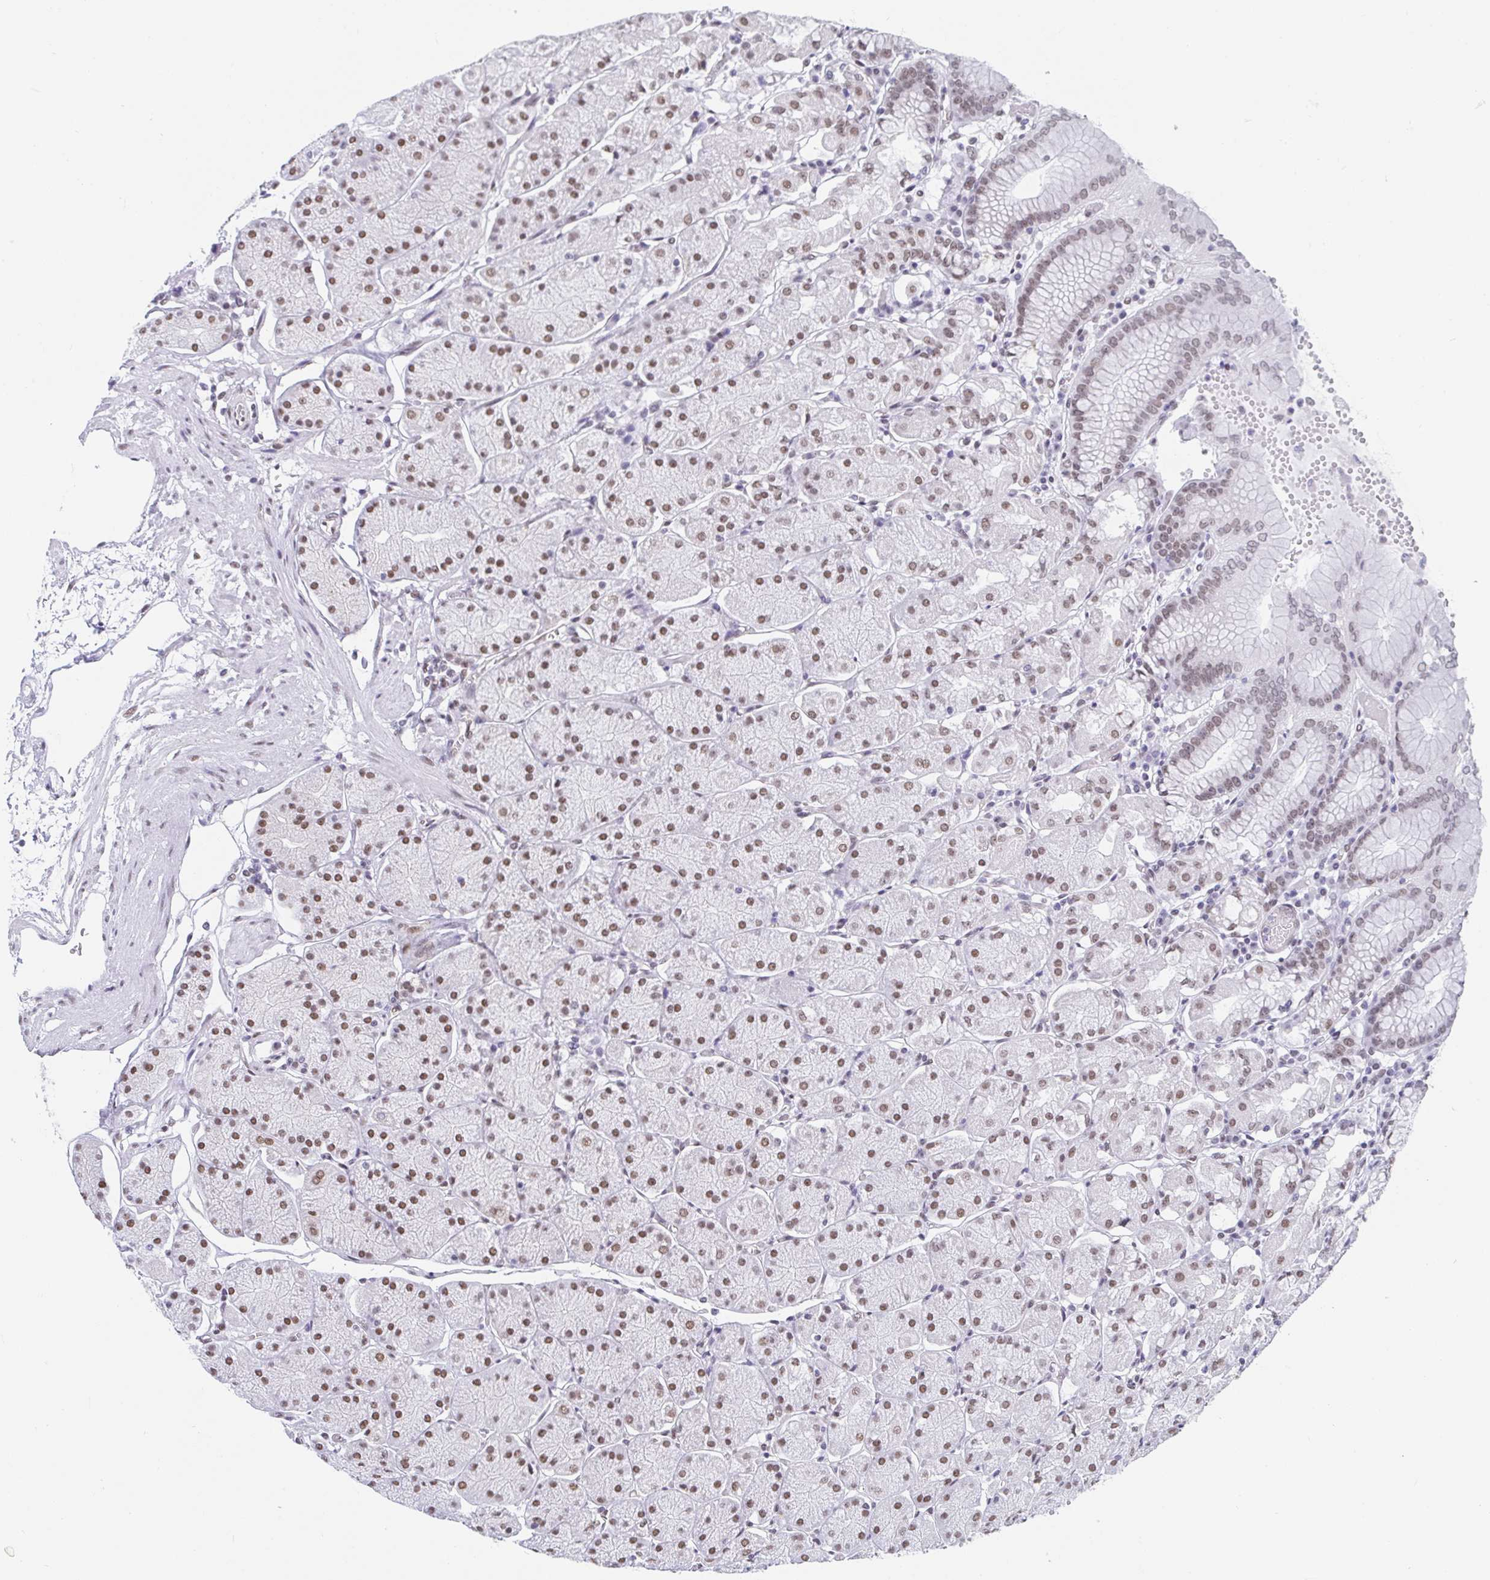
{"staining": {"intensity": "moderate", "quantity": ">75%", "location": "nuclear"}, "tissue": "stomach", "cell_type": "Glandular cells", "image_type": "normal", "snomed": [{"axis": "morphology", "description": "Normal tissue, NOS"}, {"axis": "topography", "description": "Stomach, upper"}, {"axis": "topography", "description": "Stomach"}], "caption": "A micrograph of human stomach stained for a protein exhibits moderate nuclear brown staining in glandular cells.", "gene": "SLC7A10", "patient": {"sex": "male", "age": 76}}